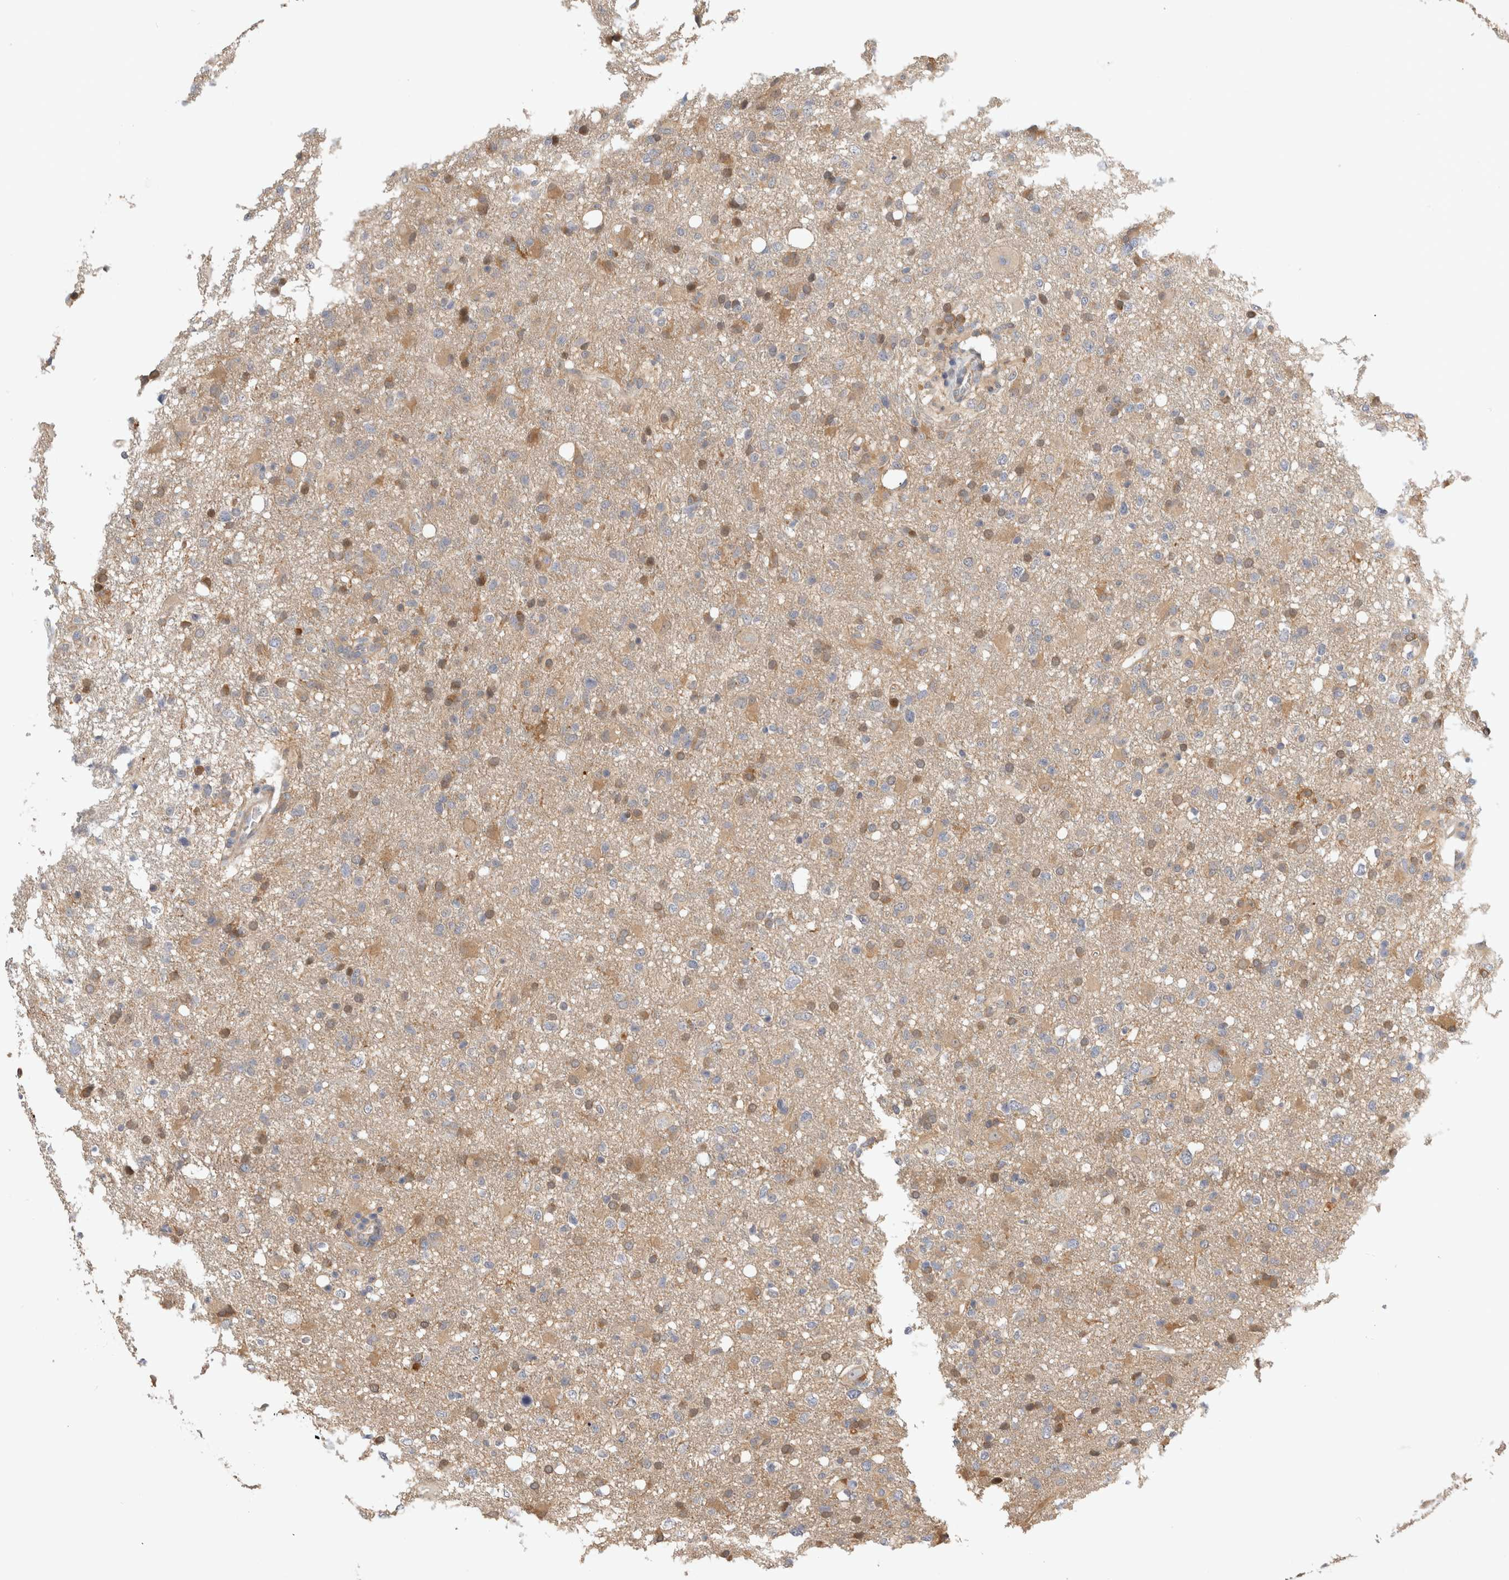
{"staining": {"intensity": "moderate", "quantity": "<25%", "location": "cytoplasmic/membranous"}, "tissue": "glioma", "cell_type": "Tumor cells", "image_type": "cancer", "snomed": [{"axis": "morphology", "description": "Glioma, malignant, High grade"}, {"axis": "topography", "description": "Brain"}], "caption": "A low amount of moderate cytoplasmic/membranous positivity is present in approximately <25% of tumor cells in glioma tissue.", "gene": "PGM1", "patient": {"sex": "female", "age": 57}}